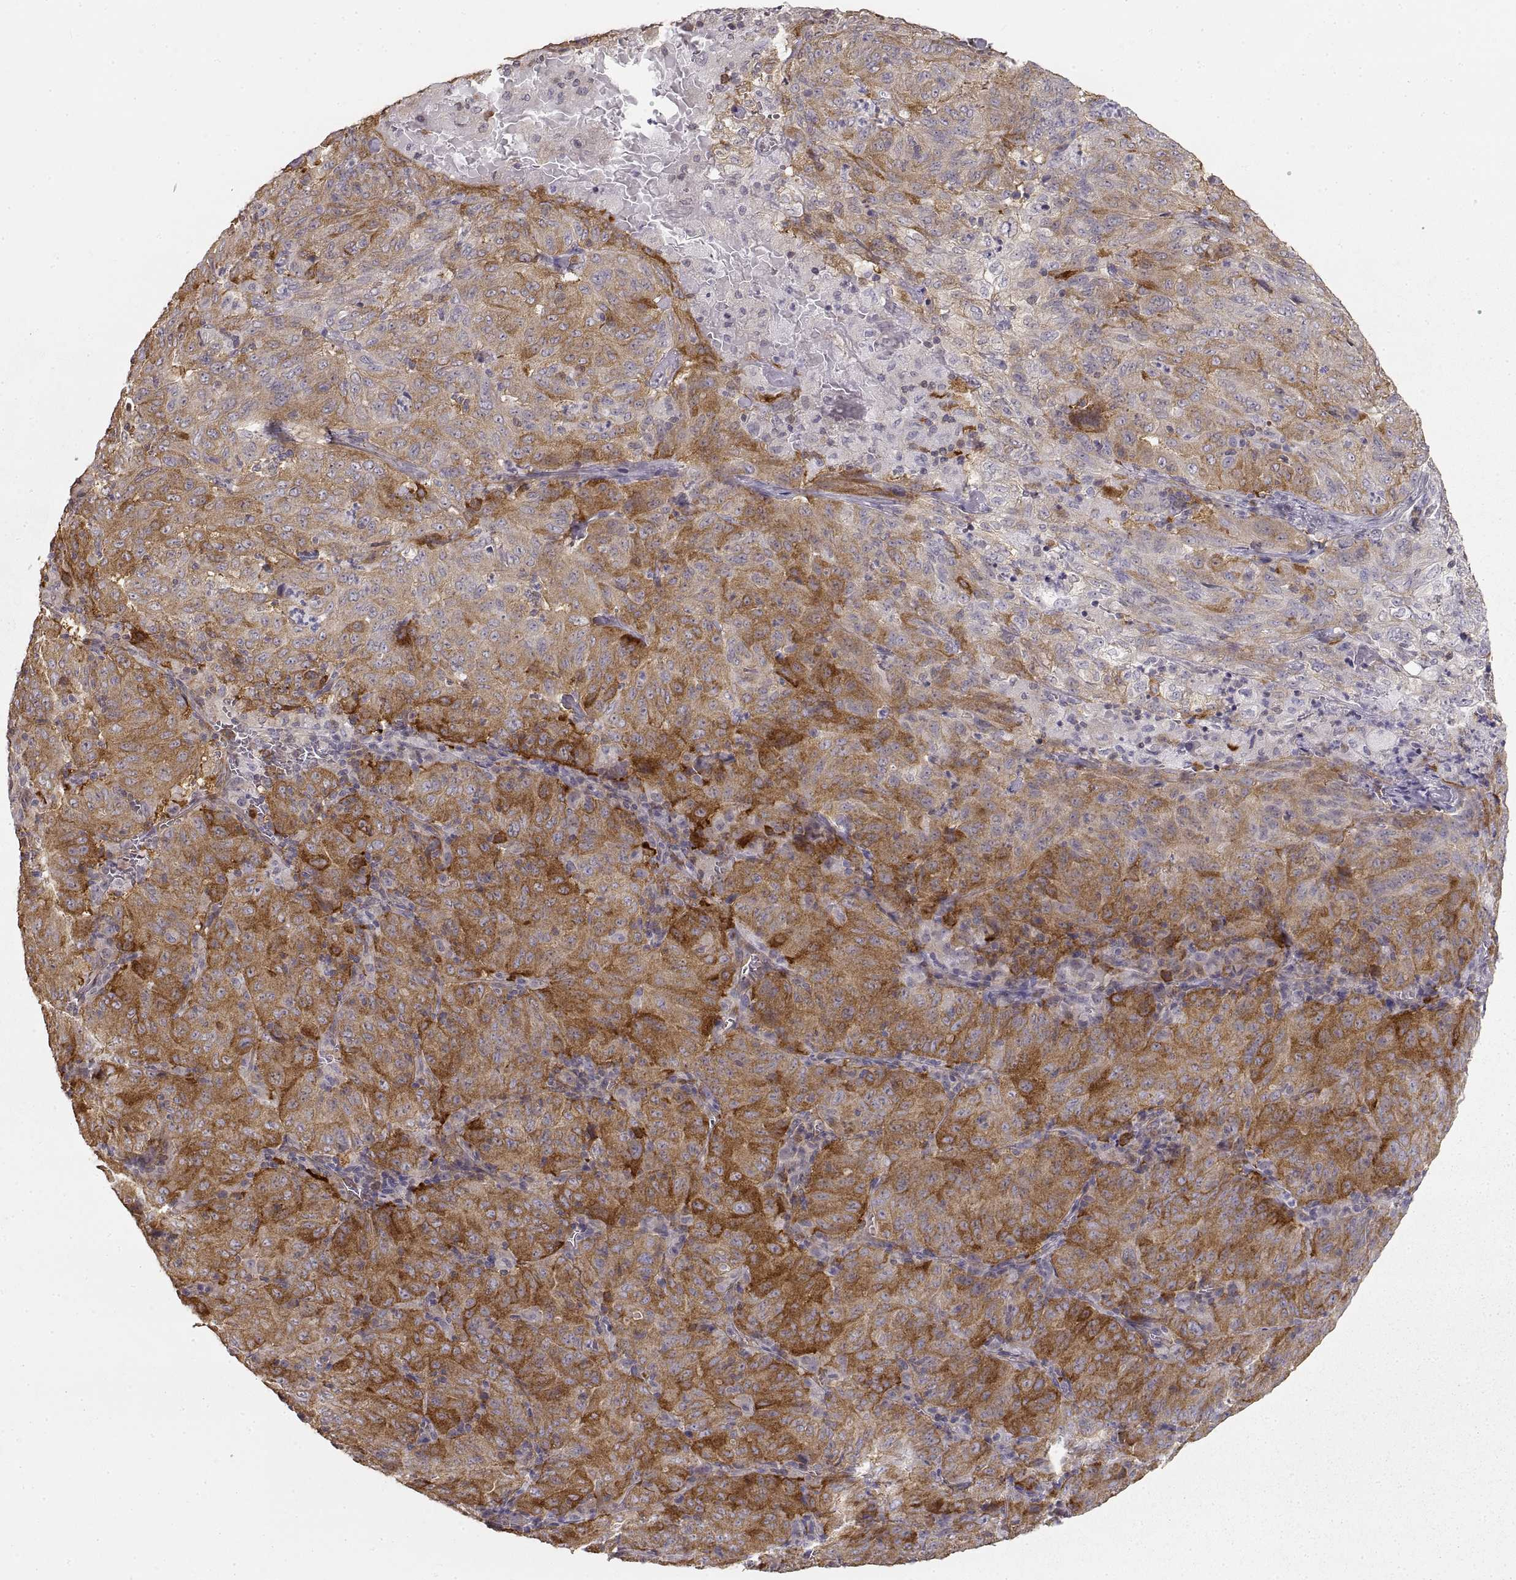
{"staining": {"intensity": "strong", "quantity": "25%-75%", "location": "cytoplasmic/membranous"}, "tissue": "pancreatic cancer", "cell_type": "Tumor cells", "image_type": "cancer", "snomed": [{"axis": "morphology", "description": "Adenocarcinoma, NOS"}, {"axis": "topography", "description": "Pancreas"}], "caption": "Protein staining of pancreatic cancer tissue demonstrates strong cytoplasmic/membranous positivity in about 25%-75% of tumor cells.", "gene": "HSP90AB1", "patient": {"sex": "male", "age": 63}}